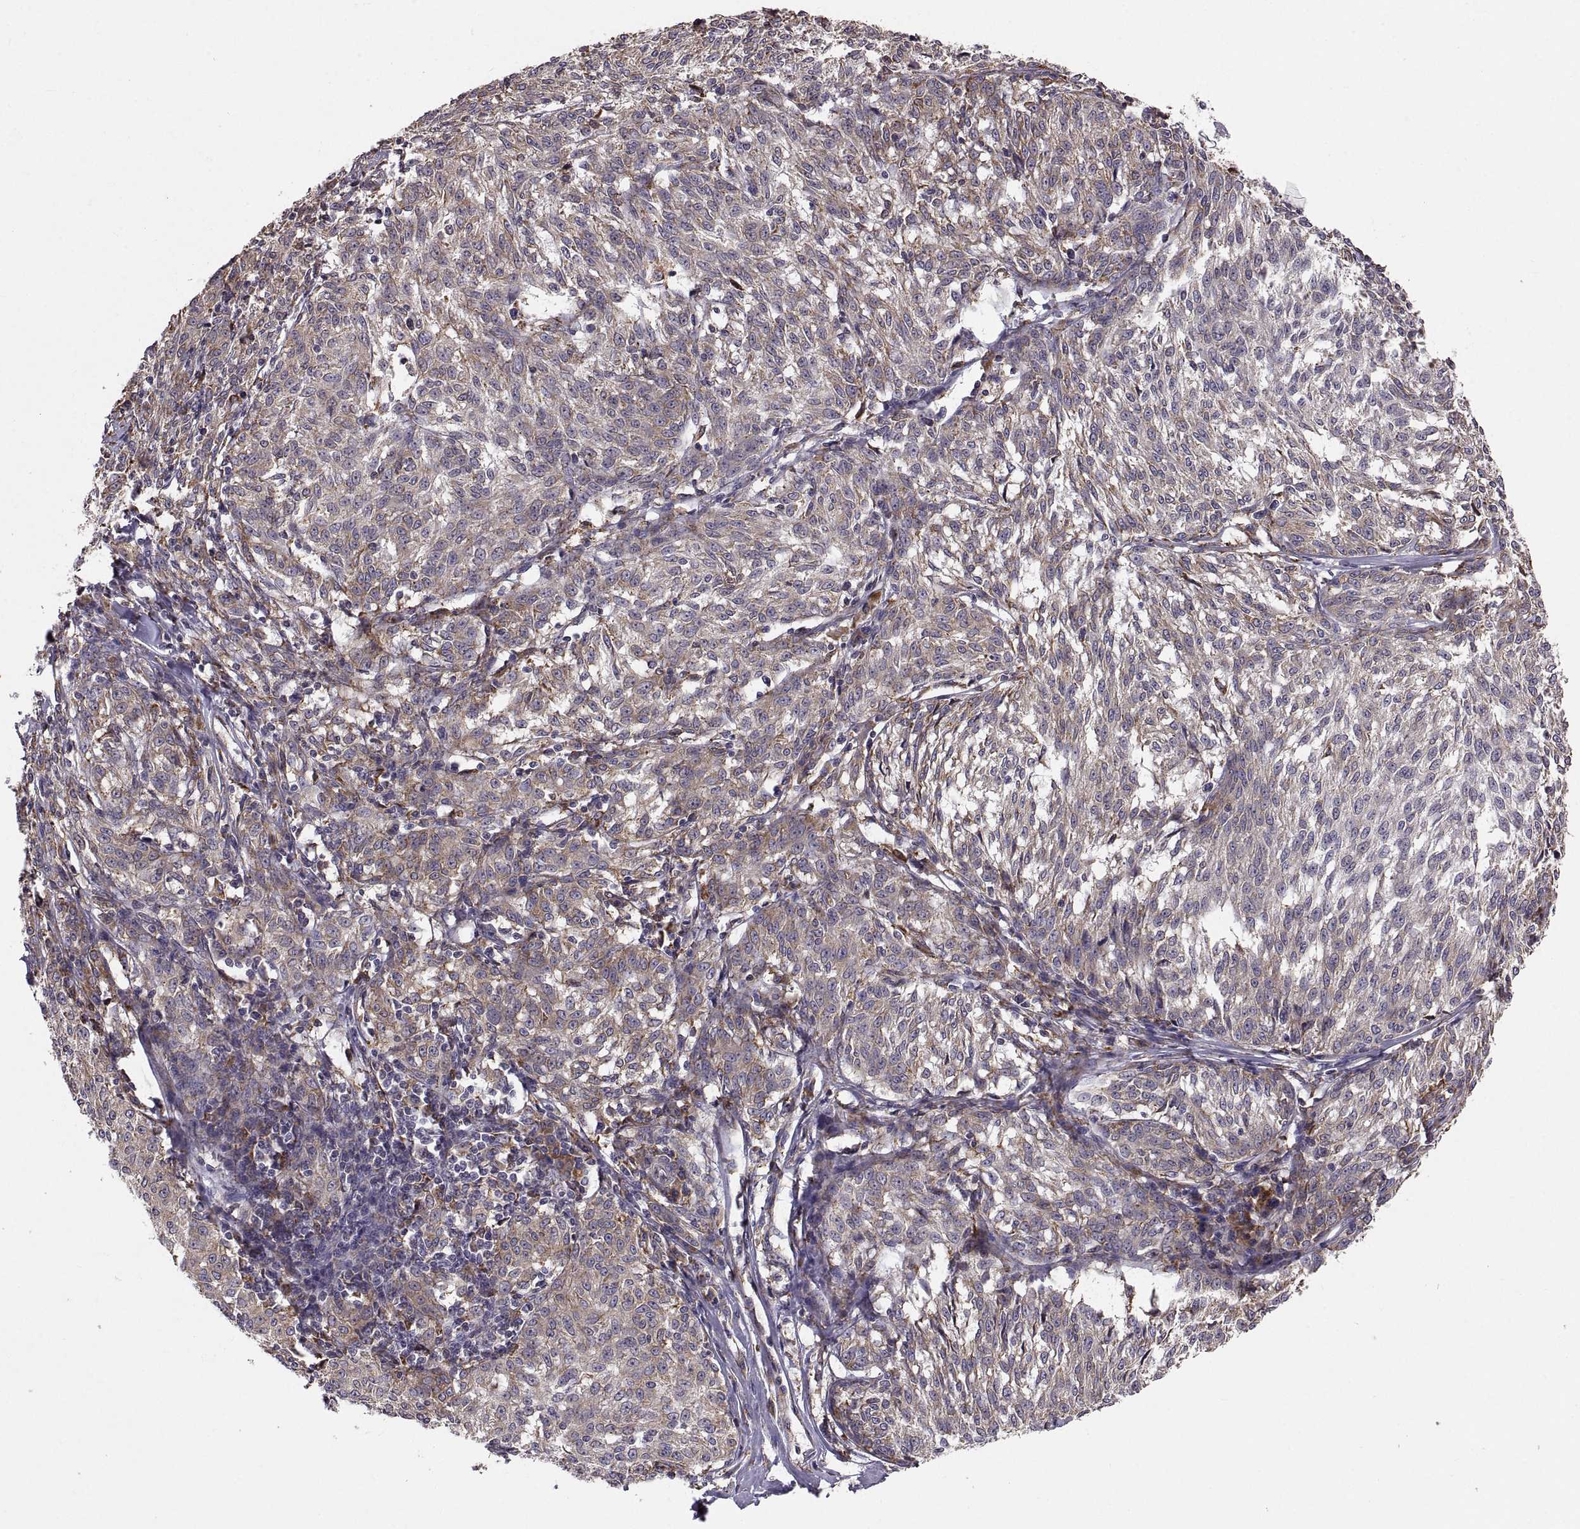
{"staining": {"intensity": "moderate", "quantity": "25%-75%", "location": "cytoplasmic/membranous"}, "tissue": "melanoma", "cell_type": "Tumor cells", "image_type": "cancer", "snomed": [{"axis": "morphology", "description": "Malignant melanoma, NOS"}, {"axis": "topography", "description": "Skin"}], "caption": "Melanoma stained with a brown dye displays moderate cytoplasmic/membranous positive staining in approximately 25%-75% of tumor cells.", "gene": "PLEKHB2", "patient": {"sex": "female", "age": 72}}